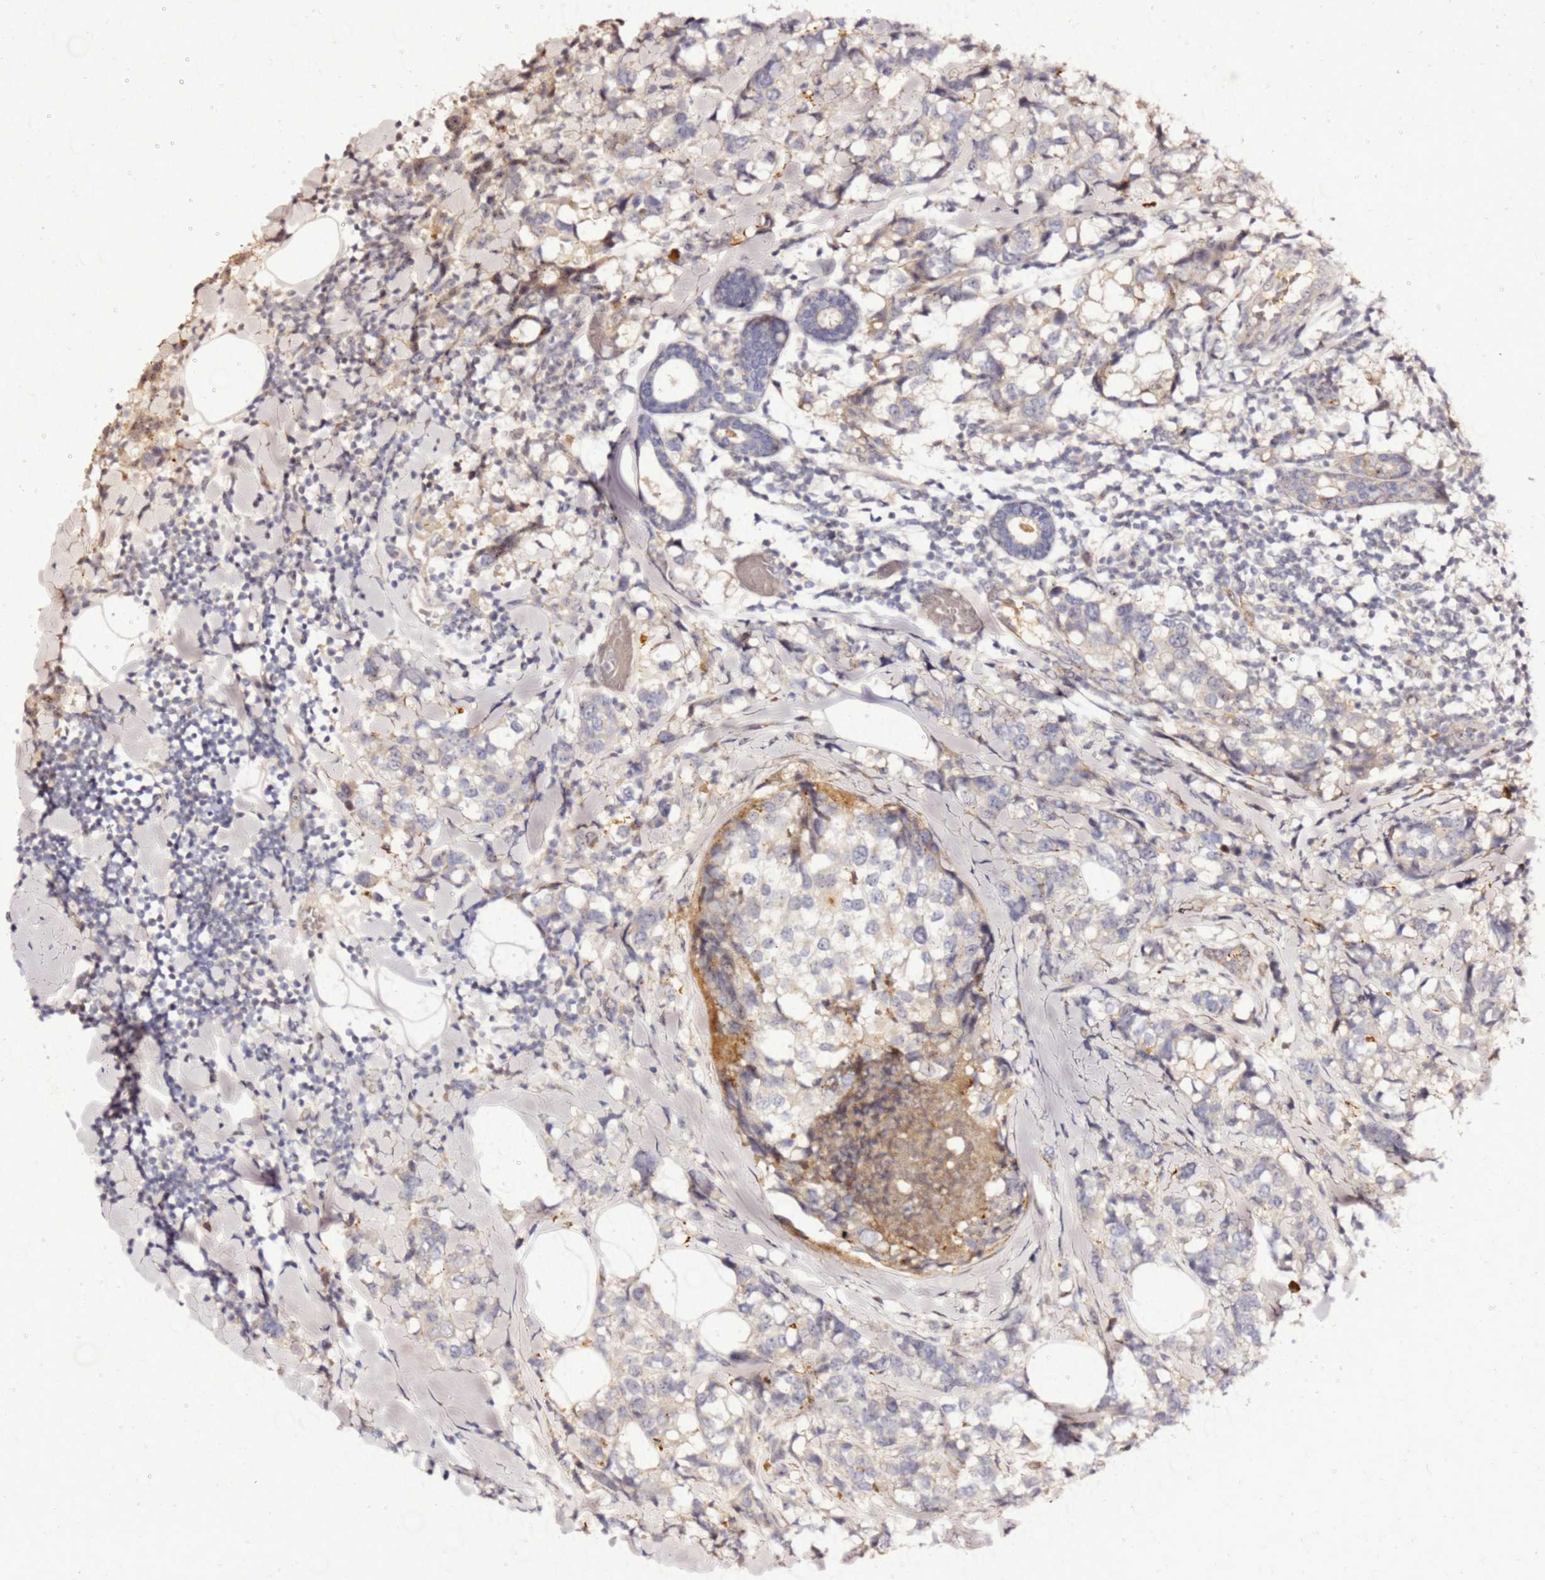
{"staining": {"intensity": "negative", "quantity": "none", "location": "none"}, "tissue": "breast cancer", "cell_type": "Tumor cells", "image_type": "cancer", "snomed": [{"axis": "morphology", "description": "Lobular carcinoma"}, {"axis": "topography", "description": "Breast"}], "caption": "Immunohistochemistry photomicrograph of neoplastic tissue: human breast lobular carcinoma stained with DAB (3,3'-diaminobenzidine) shows no significant protein staining in tumor cells.", "gene": "NOL8", "patient": {"sex": "female", "age": 59}}